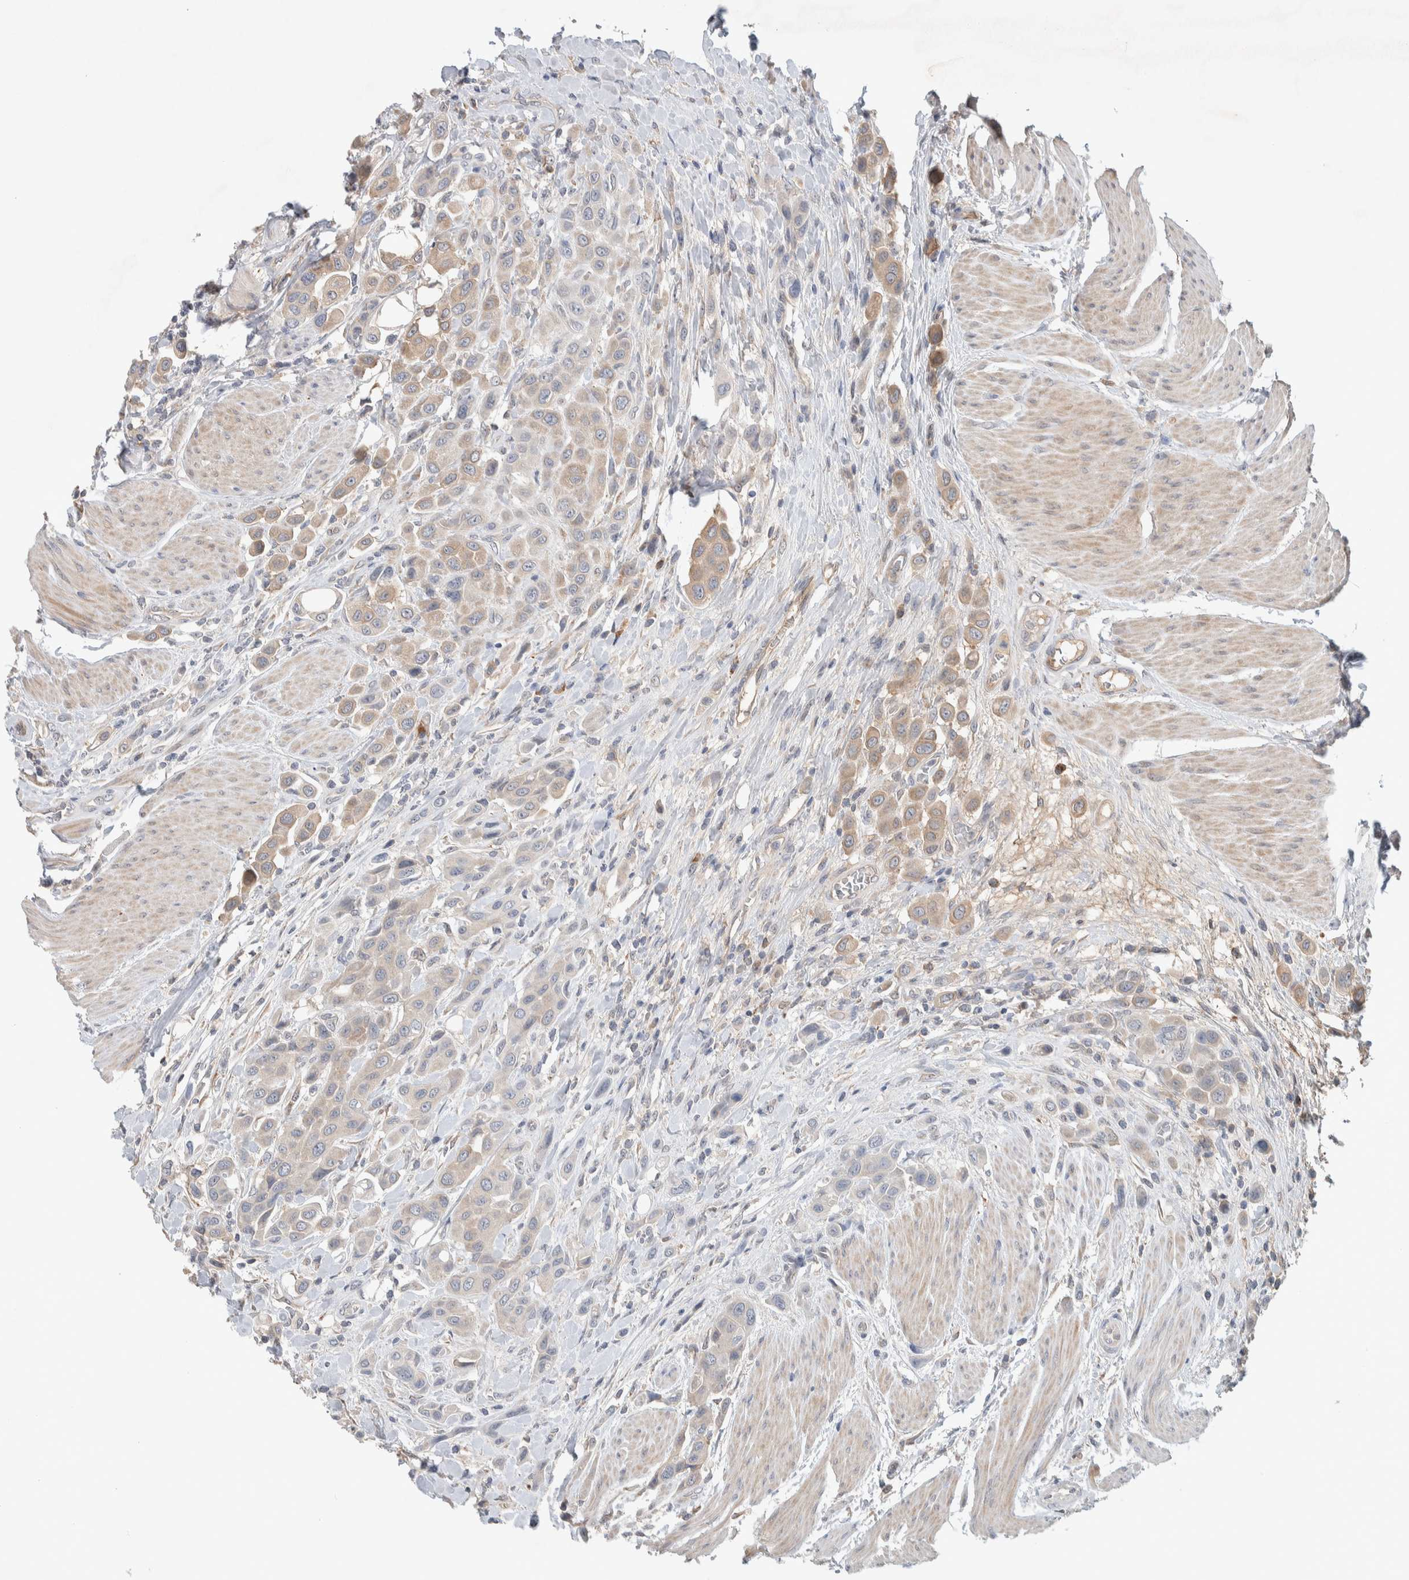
{"staining": {"intensity": "weak", "quantity": "<25%", "location": "cytoplasmic/membranous"}, "tissue": "urothelial cancer", "cell_type": "Tumor cells", "image_type": "cancer", "snomed": [{"axis": "morphology", "description": "Urothelial carcinoma, High grade"}, {"axis": "topography", "description": "Urinary bladder"}], "caption": "There is no significant staining in tumor cells of high-grade urothelial carcinoma.", "gene": "DEPTOR", "patient": {"sex": "male", "age": 50}}